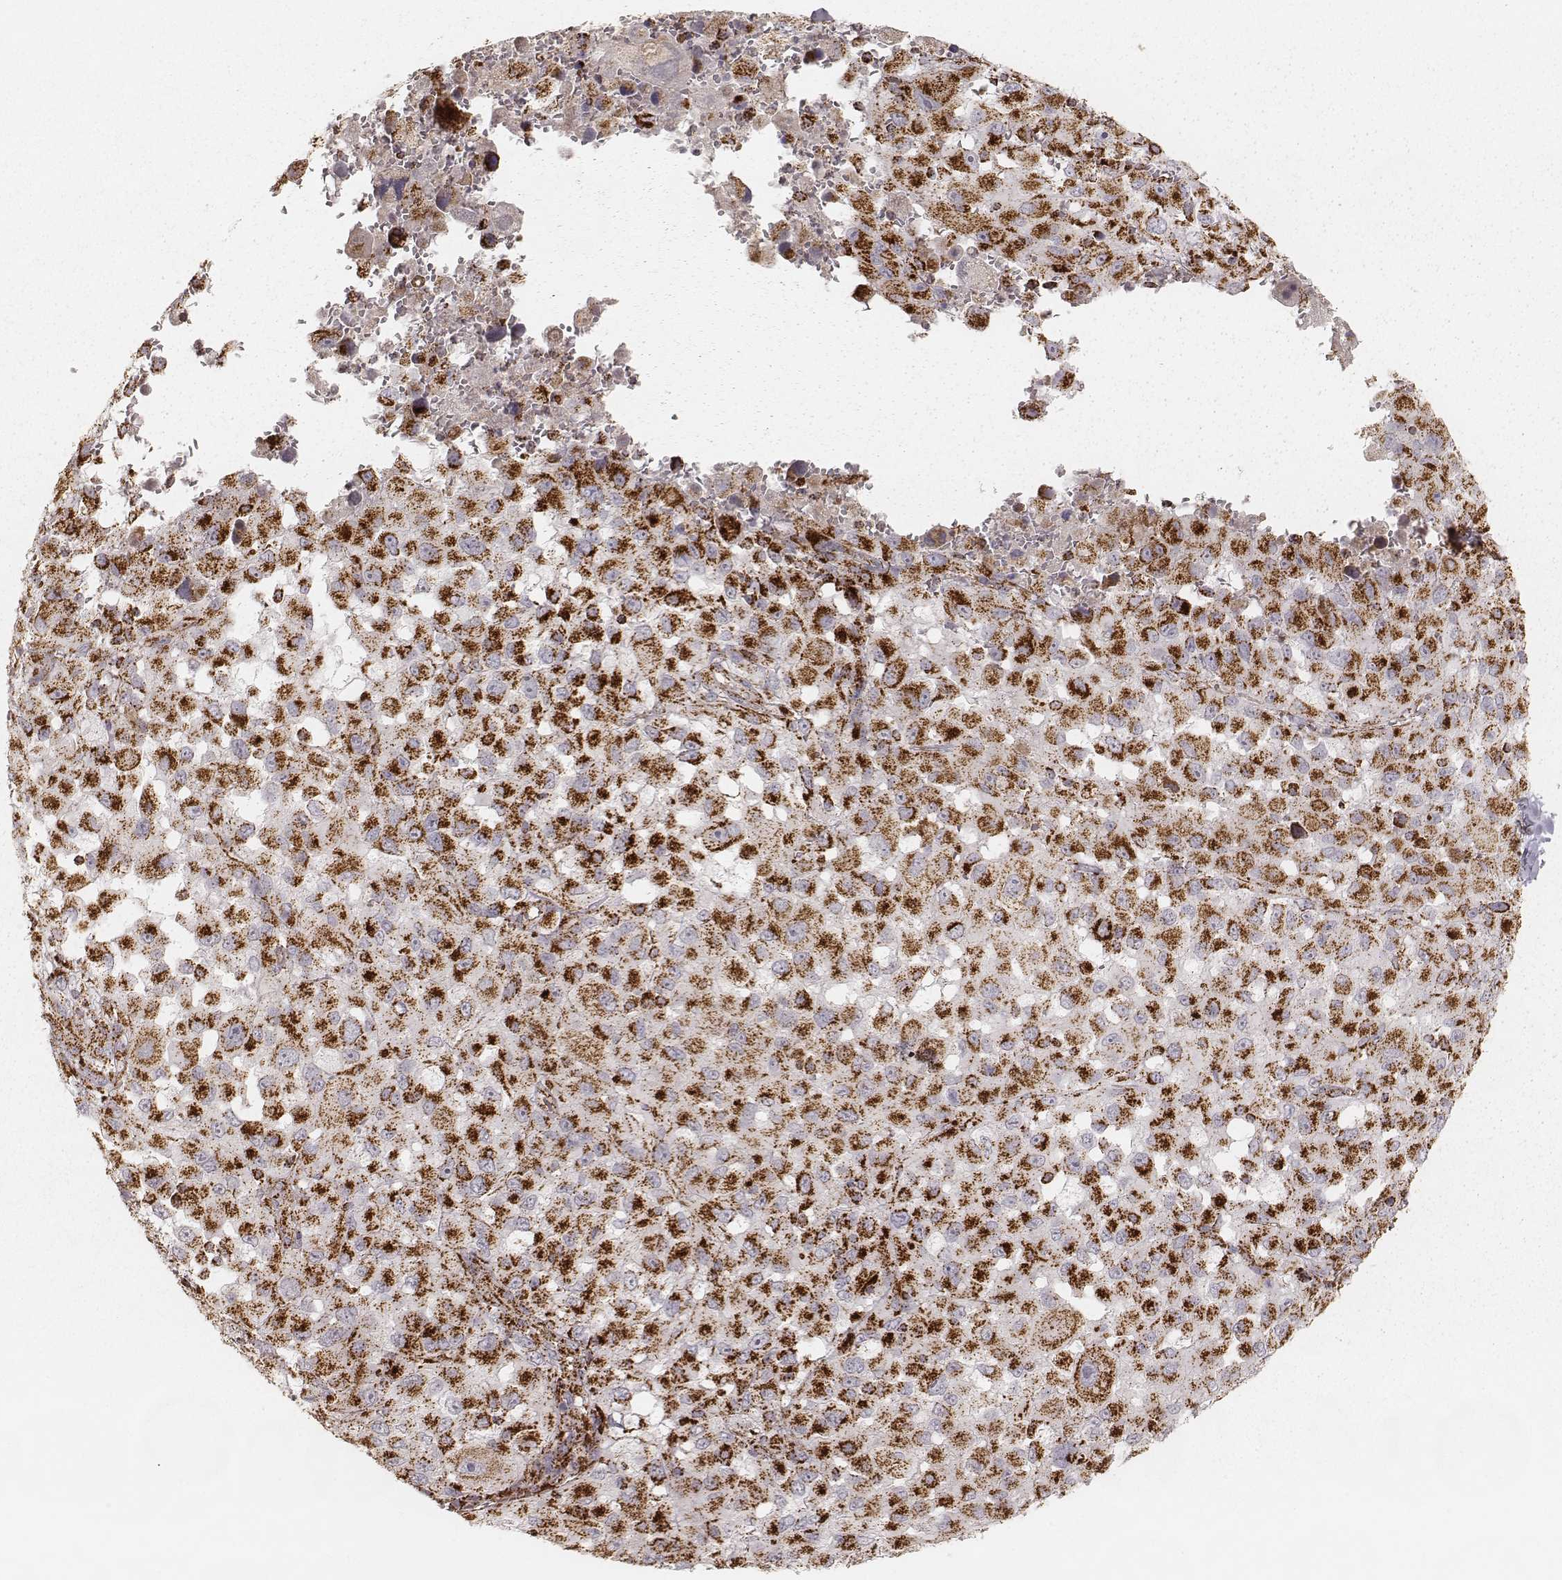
{"staining": {"intensity": "strong", "quantity": ">75%", "location": "cytoplasmic/membranous"}, "tissue": "melanoma", "cell_type": "Tumor cells", "image_type": "cancer", "snomed": [{"axis": "morphology", "description": "Malignant melanoma, Metastatic site"}, {"axis": "topography", "description": "Lymph node"}], "caption": "Brown immunohistochemical staining in malignant melanoma (metastatic site) reveals strong cytoplasmic/membranous expression in about >75% of tumor cells.", "gene": "CS", "patient": {"sex": "male", "age": 50}}